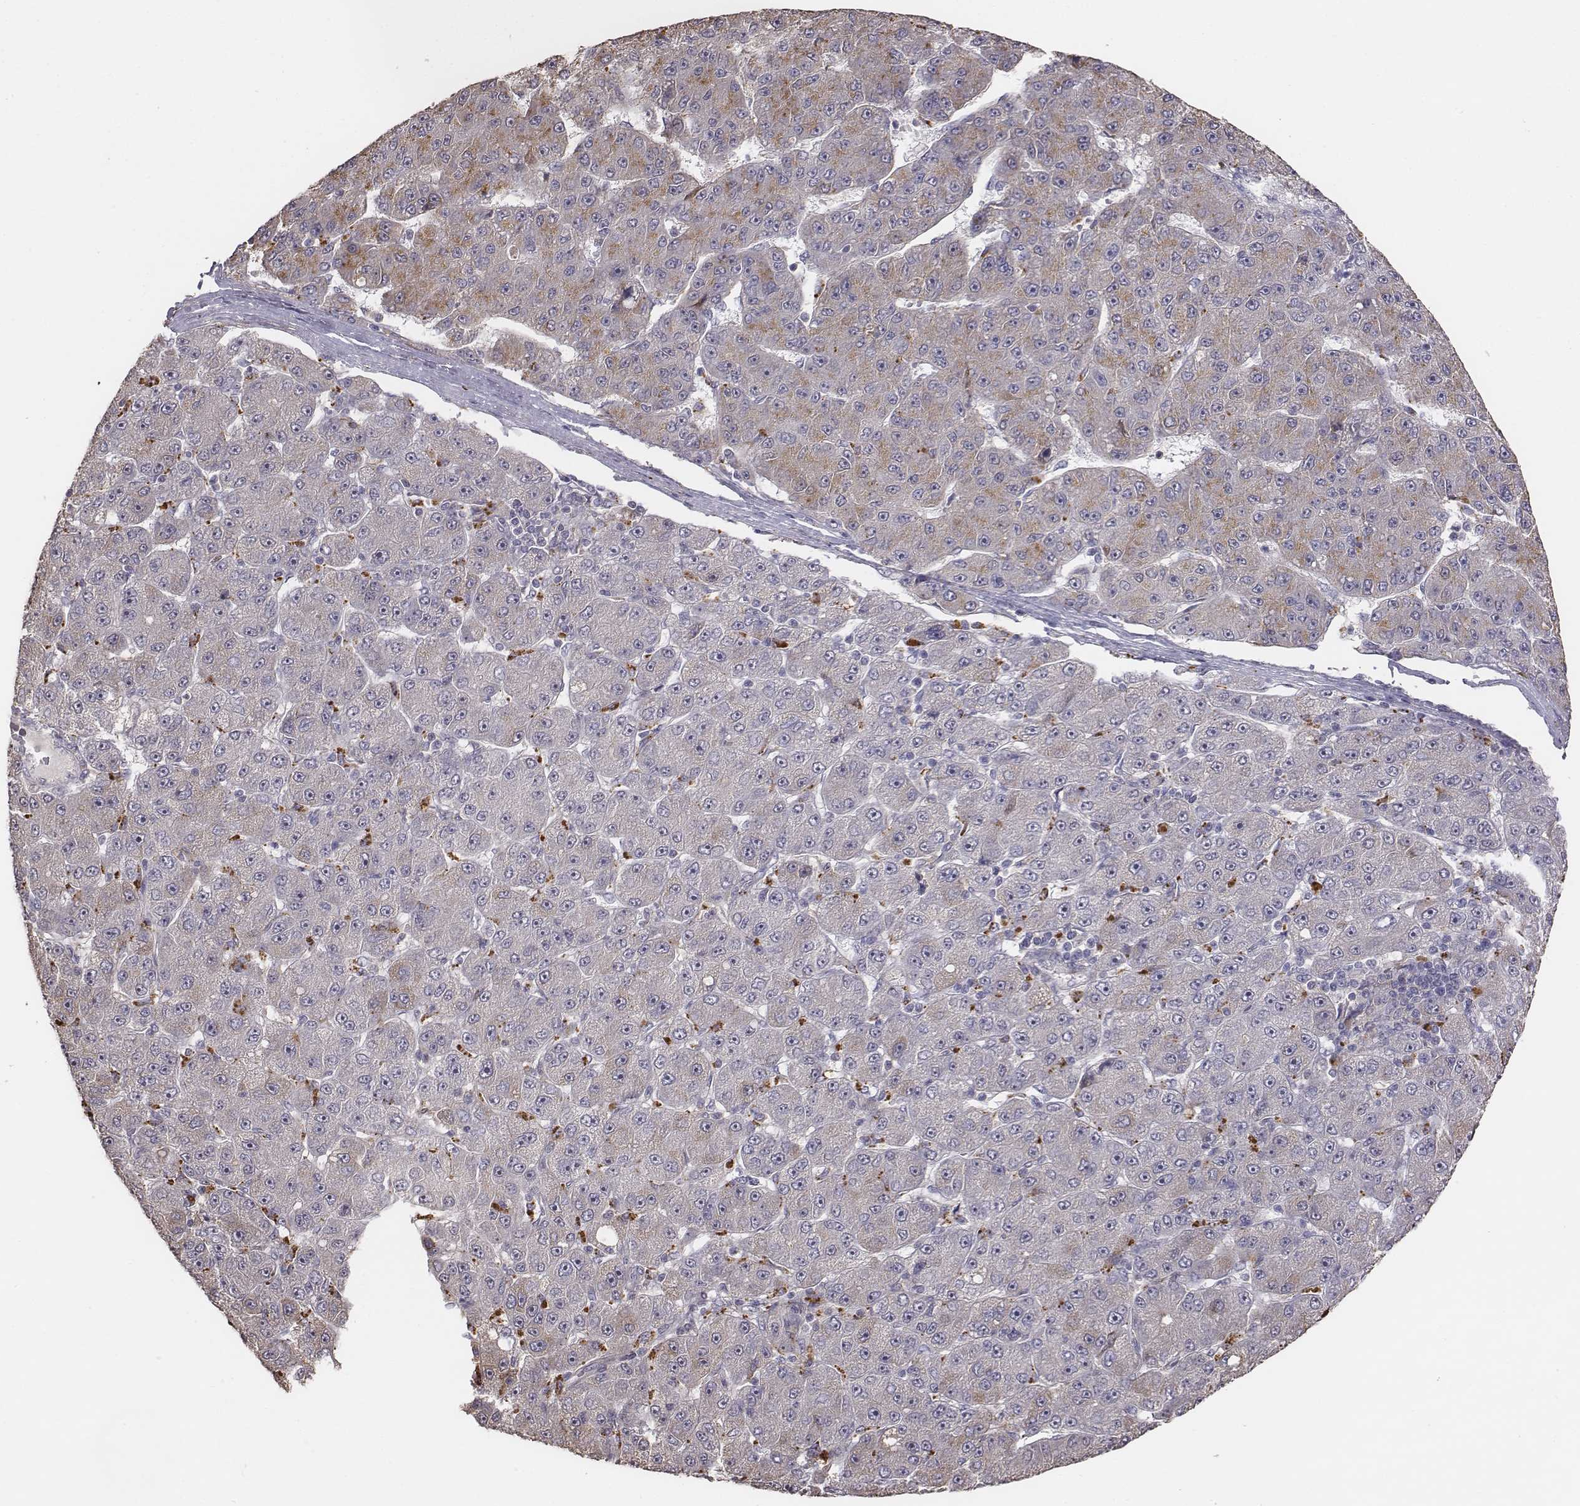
{"staining": {"intensity": "weak", "quantity": "25%-75%", "location": "cytoplasmic/membranous"}, "tissue": "liver cancer", "cell_type": "Tumor cells", "image_type": "cancer", "snomed": [{"axis": "morphology", "description": "Carcinoma, Hepatocellular, NOS"}, {"axis": "topography", "description": "Liver"}], "caption": "Liver cancer (hepatocellular carcinoma) stained with DAB immunohistochemistry shows low levels of weak cytoplasmic/membranous expression in about 25%-75% of tumor cells. The staining is performed using DAB brown chromogen to label protein expression. The nuclei are counter-stained blue using hematoxylin.", "gene": "AP1B1", "patient": {"sex": "male", "age": 67}}